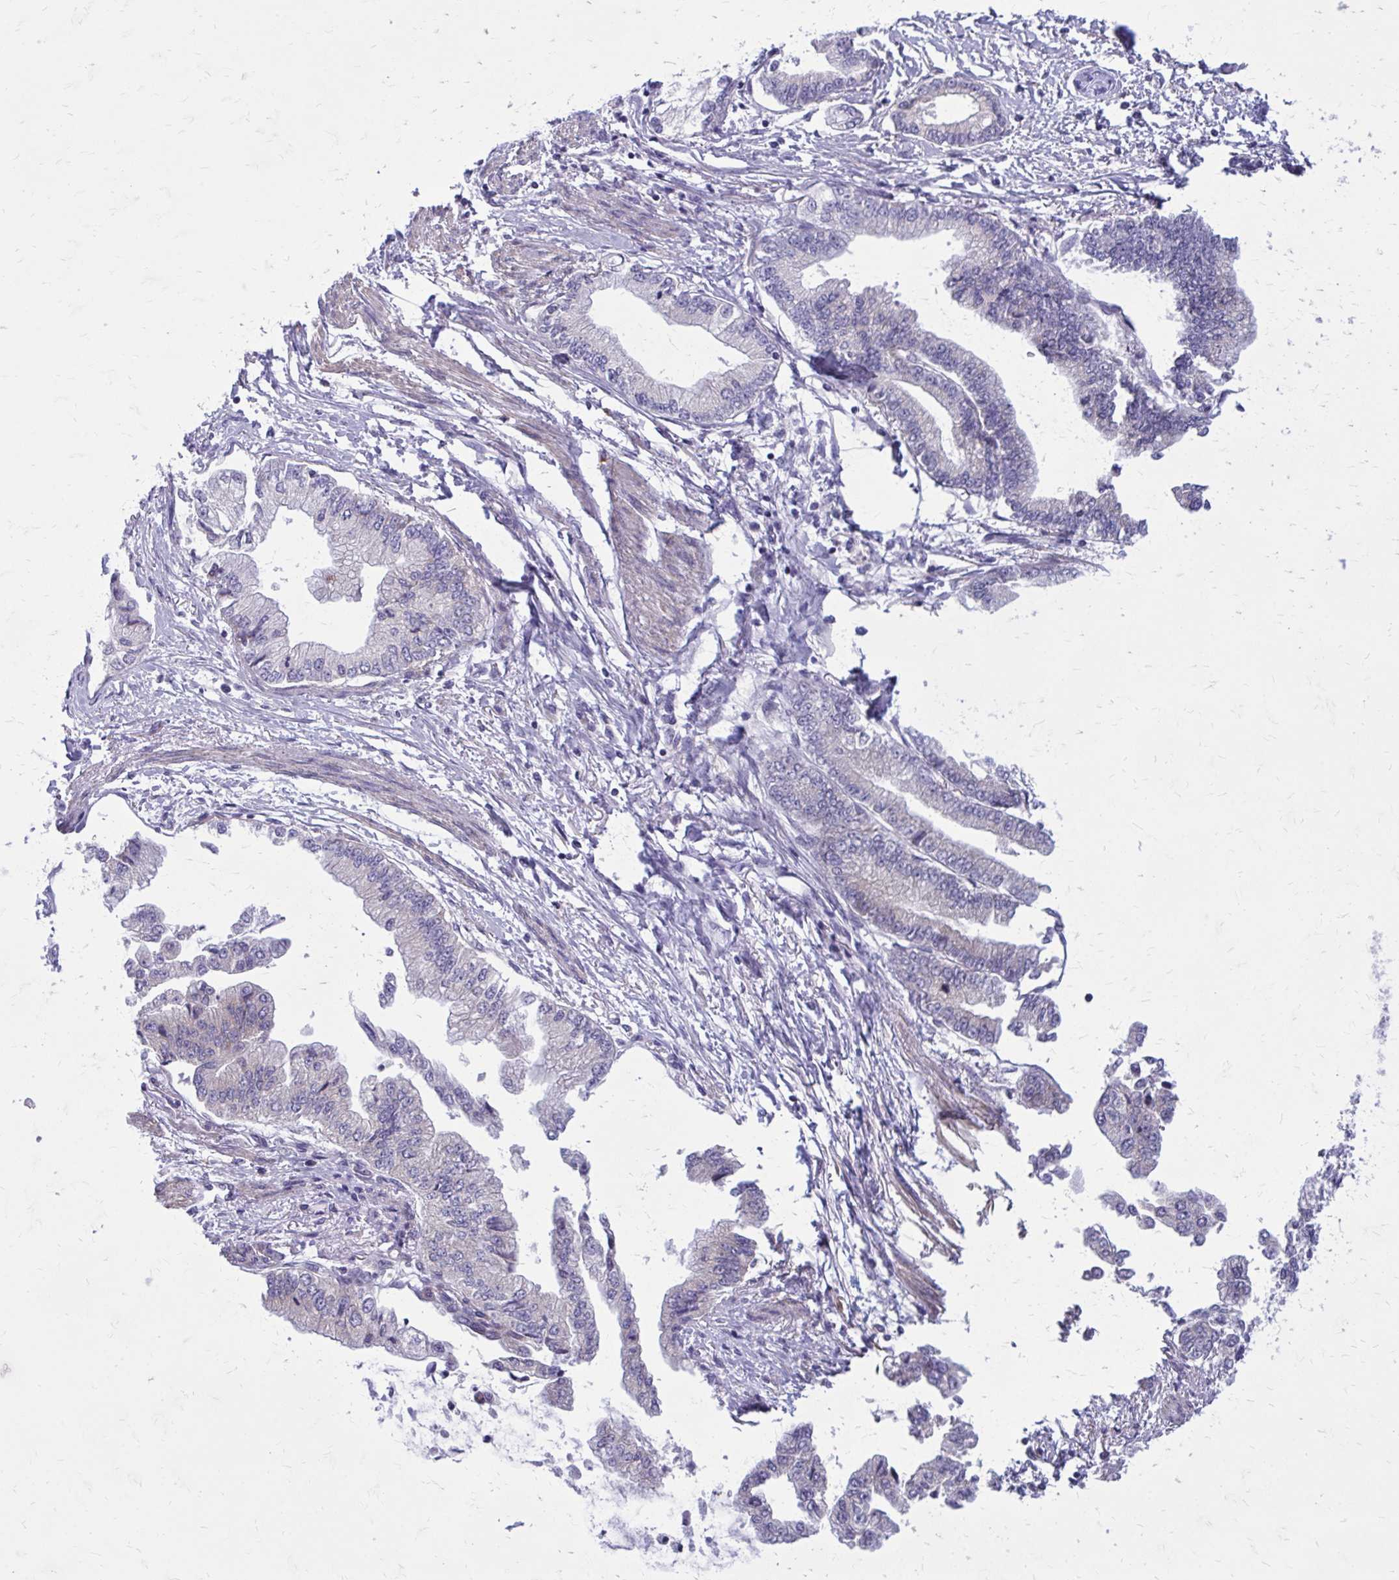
{"staining": {"intensity": "negative", "quantity": "none", "location": "none"}, "tissue": "stomach cancer", "cell_type": "Tumor cells", "image_type": "cancer", "snomed": [{"axis": "morphology", "description": "Adenocarcinoma, NOS"}, {"axis": "topography", "description": "Stomach, upper"}], "caption": "Stomach adenocarcinoma stained for a protein using IHC exhibits no expression tumor cells.", "gene": "GIGYF2", "patient": {"sex": "female", "age": 74}}